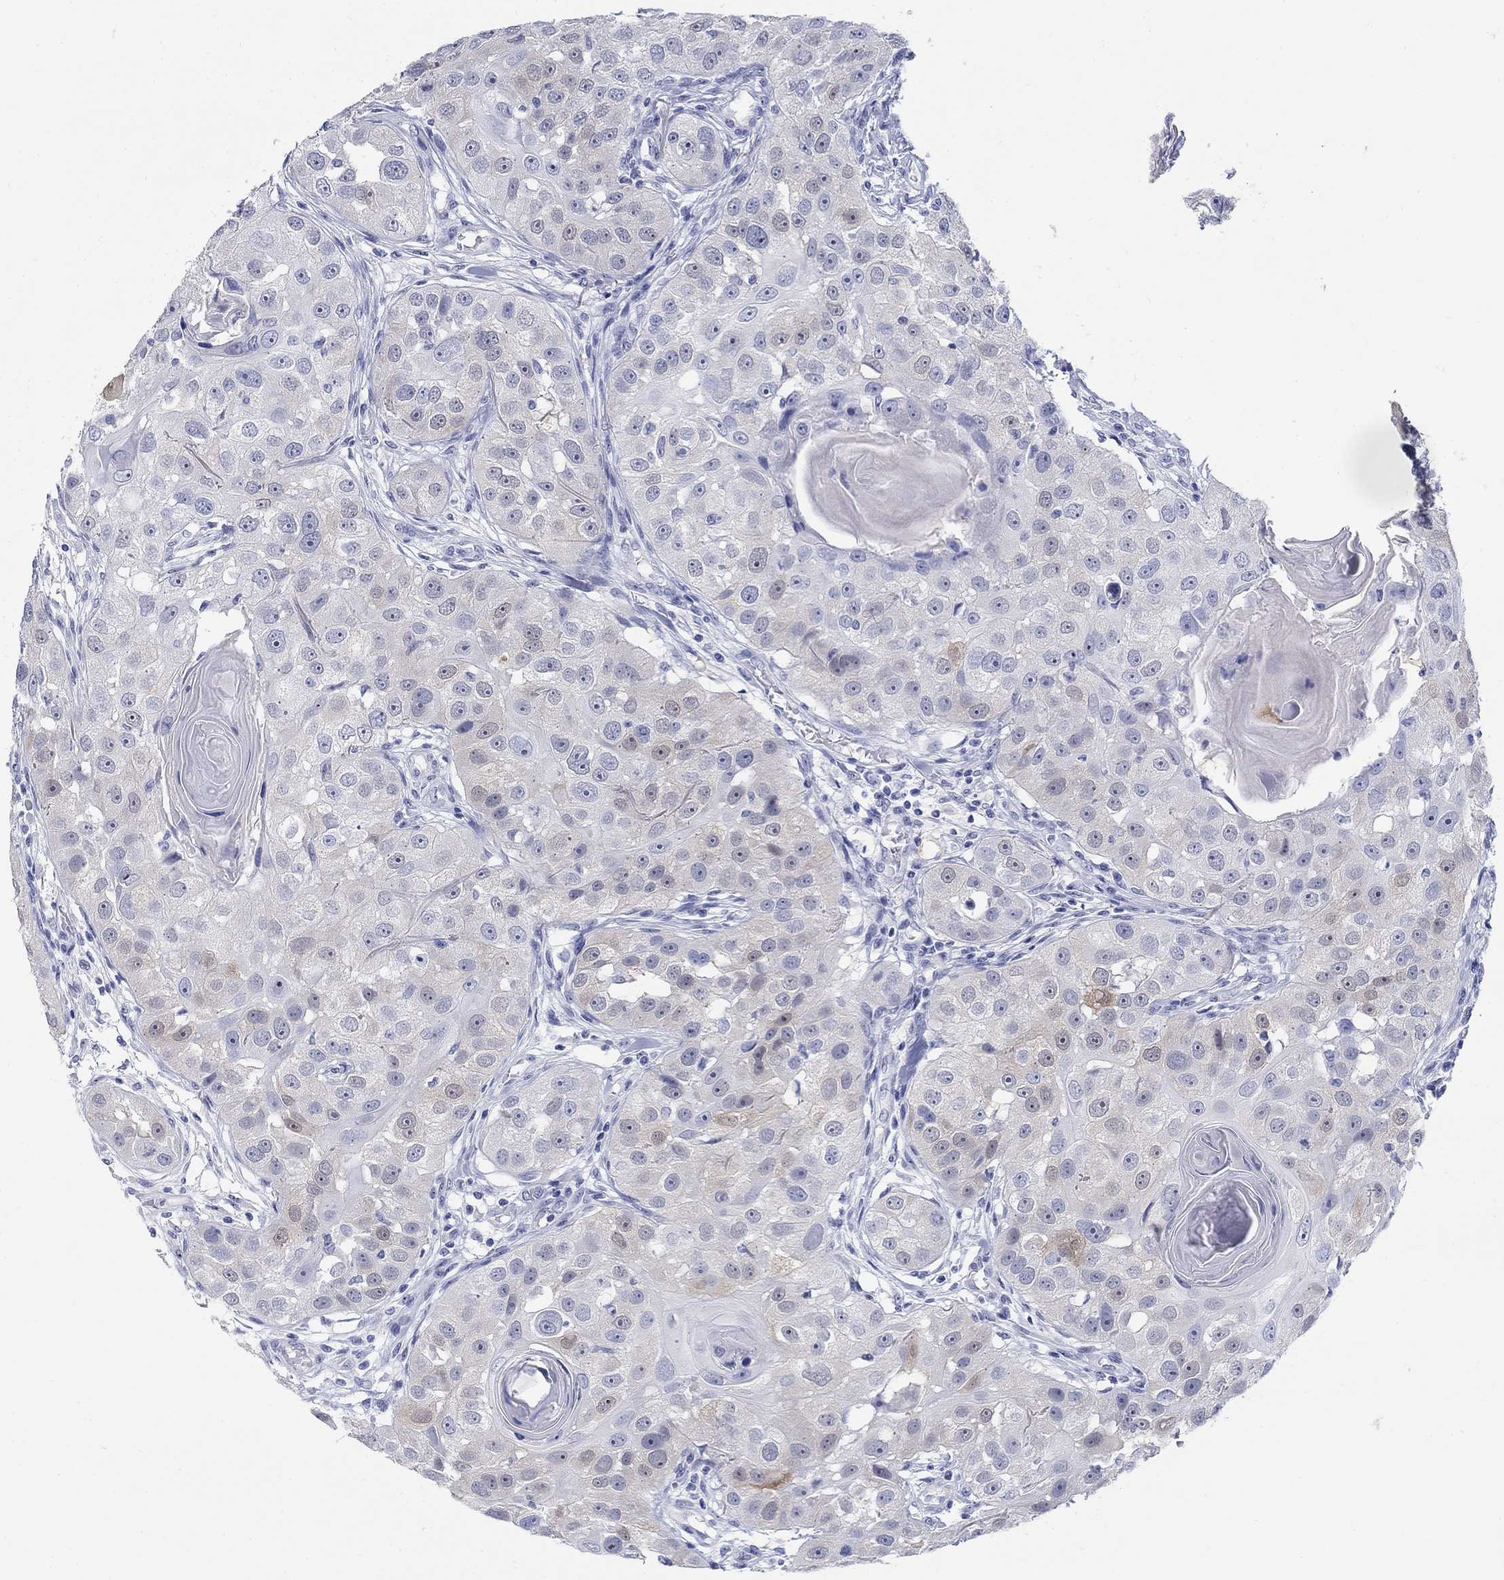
{"staining": {"intensity": "negative", "quantity": "none", "location": "none"}, "tissue": "head and neck cancer", "cell_type": "Tumor cells", "image_type": "cancer", "snomed": [{"axis": "morphology", "description": "Normal tissue, NOS"}, {"axis": "morphology", "description": "Squamous cell carcinoma, NOS"}, {"axis": "topography", "description": "Skeletal muscle"}, {"axis": "topography", "description": "Head-Neck"}], "caption": "Immunohistochemistry of head and neck squamous cell carcinoma shows no staining in tumor cells.", "gene": "AKR1C2", "patient": {"sex": "male", "age": 51}}